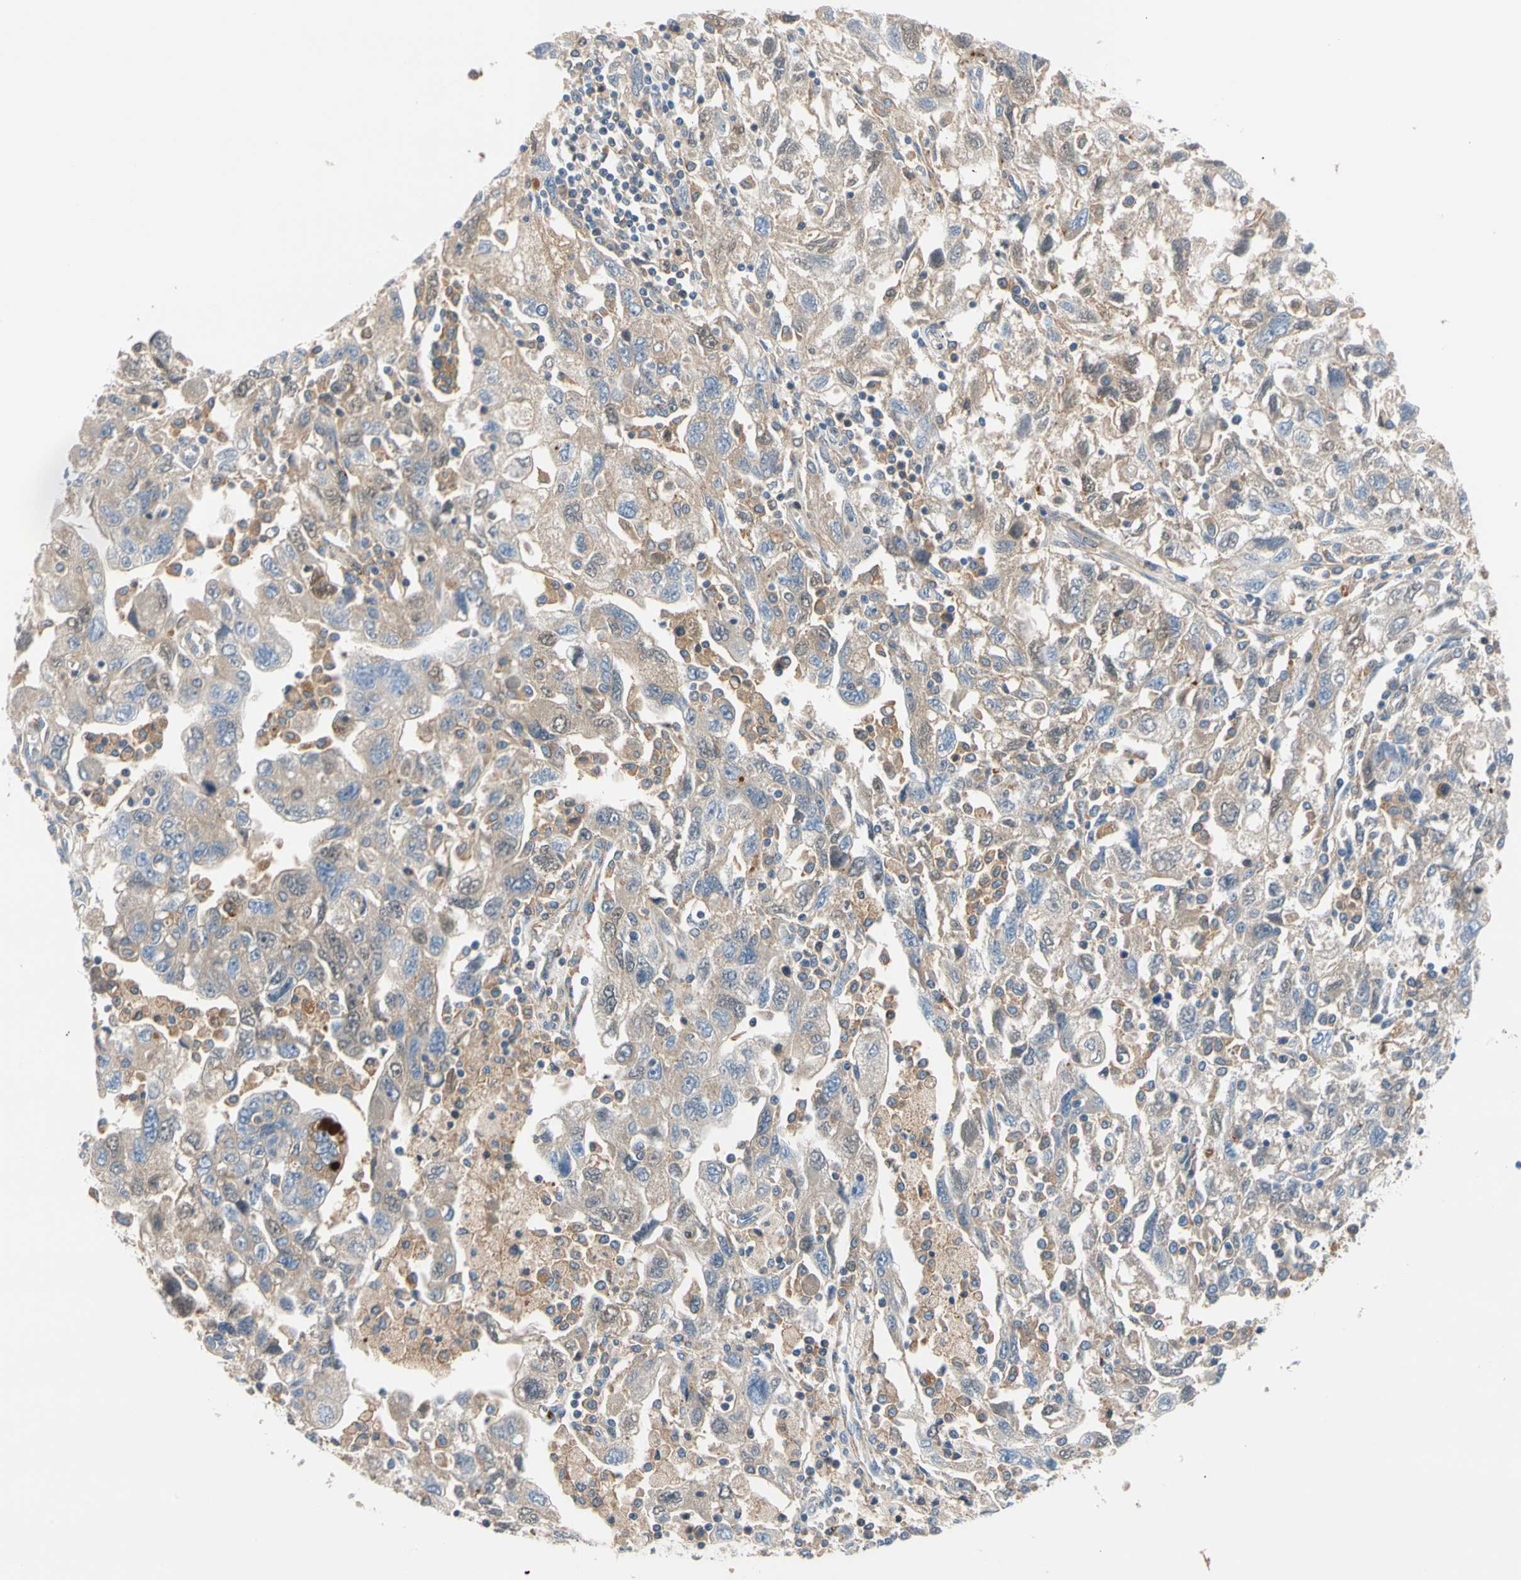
{"staining": {"intensity": "weak", "quantity": "25%-75%", "location": "cytoplasmic/membranous"}, "tissue": "ovarian cancer", "cell_type": "Tumor cells", "image_type": "cancer", "snomed": [{"axis": "morphology", "description": "Carcinoma, NOS"}, {"axis": "morphology", "description": "Cystadenocarcinoma, serous, NOS"}, {"axis": "topography", "description": "Ovary"}], "caption": "This is a micrograph of IHC staining of carcinoma (ovarian), which shows weak positivity in the cytoplasmic/membranous of tumor cells.", "gene": "ENTREP3", "patient": {"sex": "female", "age": 69}}